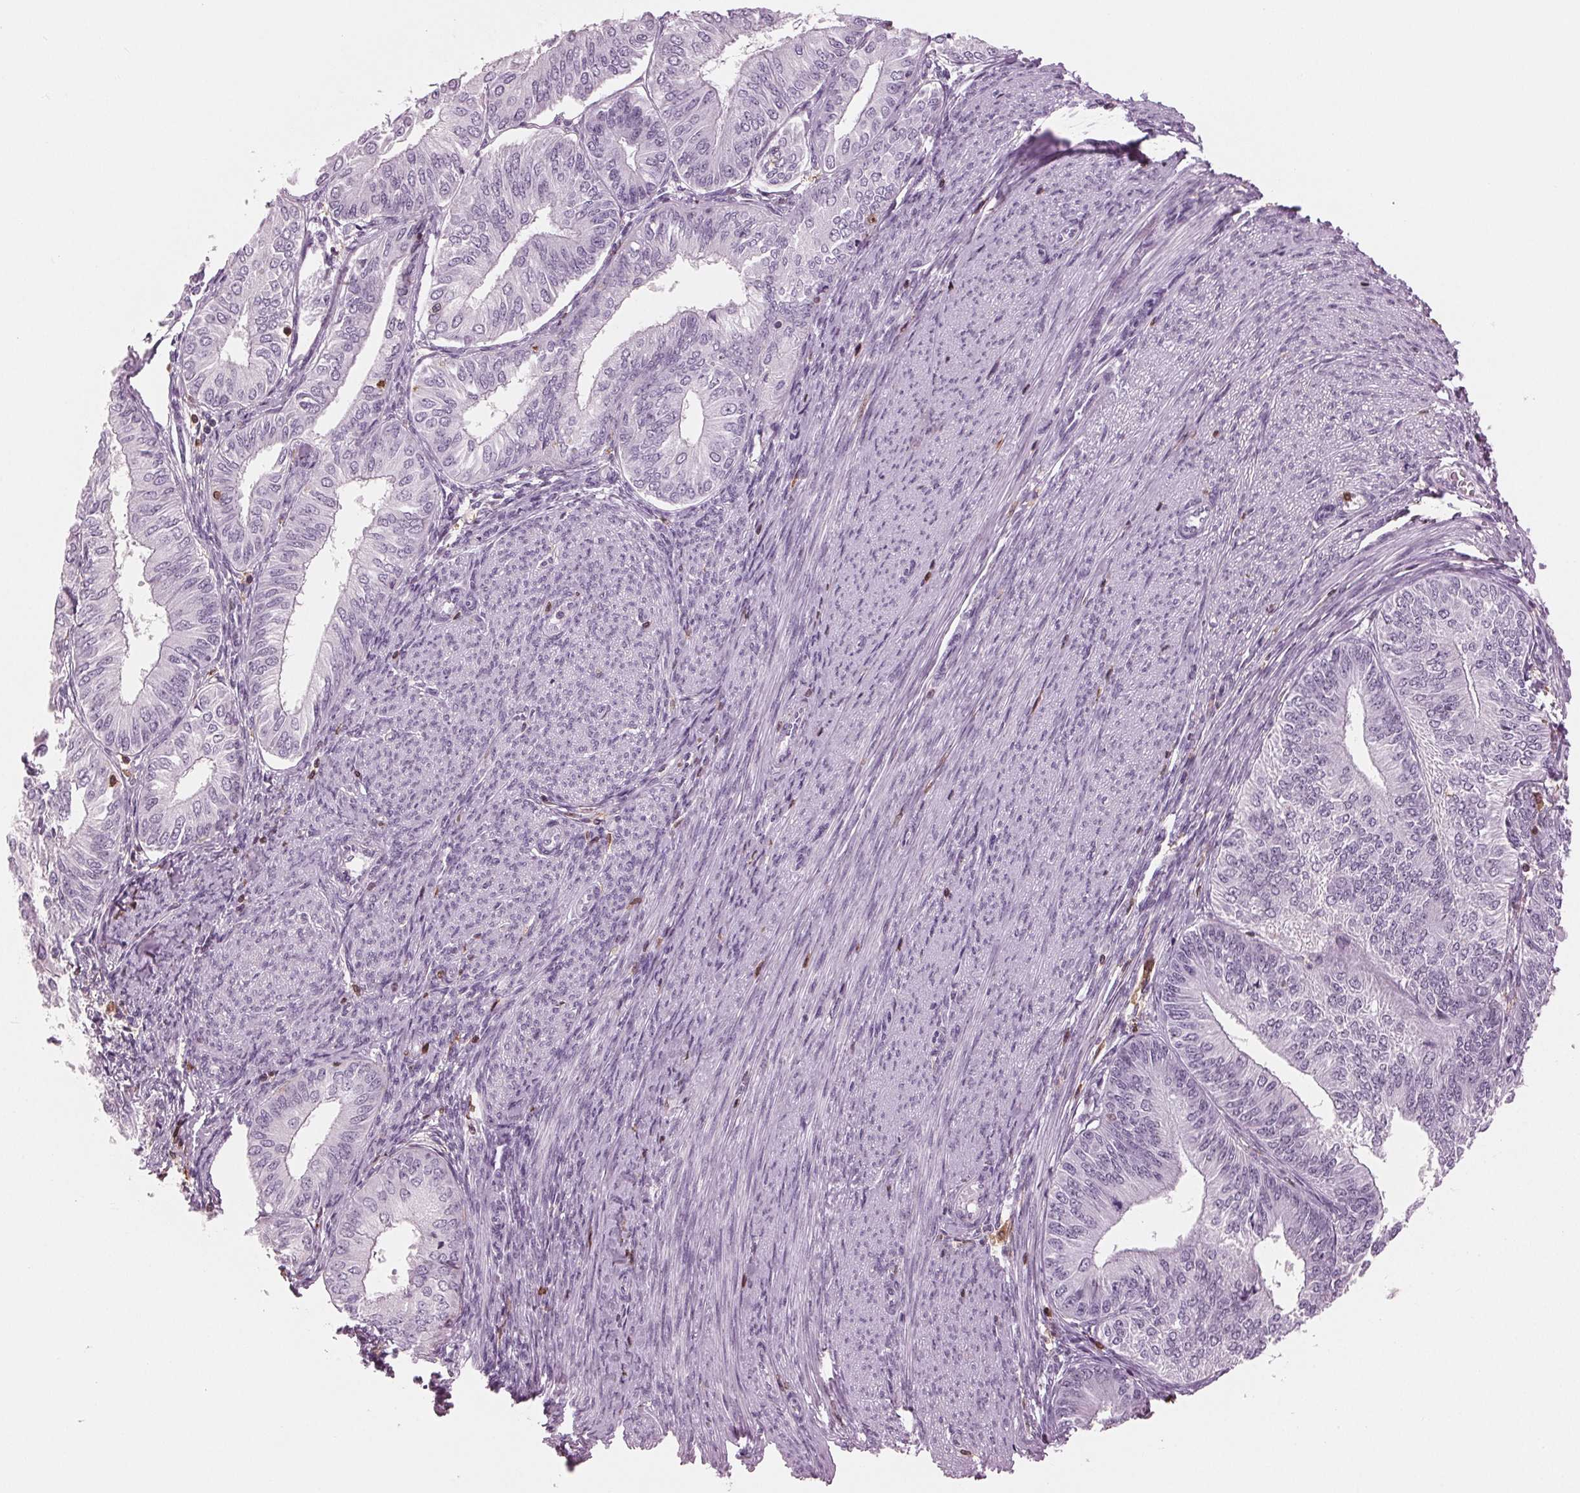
{"staining": {"intensity": "negative", "quantity": "none", "location": "none"}, "tissue": "endometrial cancer", "cell_type": "Tumor cells", "image_type": "cancer", "snomed": [{"axis": "morphology", "description": "Adenocarcinoma, NOS"}, {"axis": "topography", "description": "Endometrium"}], "caption": "The IHC image has no significant positivity in tumor cells of endometrial cancer tissue. (DAB (3,3'-diaminobenzidine) immunohistochemistry (IHC), high magnification).", "gene": "BTLA", "patient": {"sex": "female", "age": 58}}